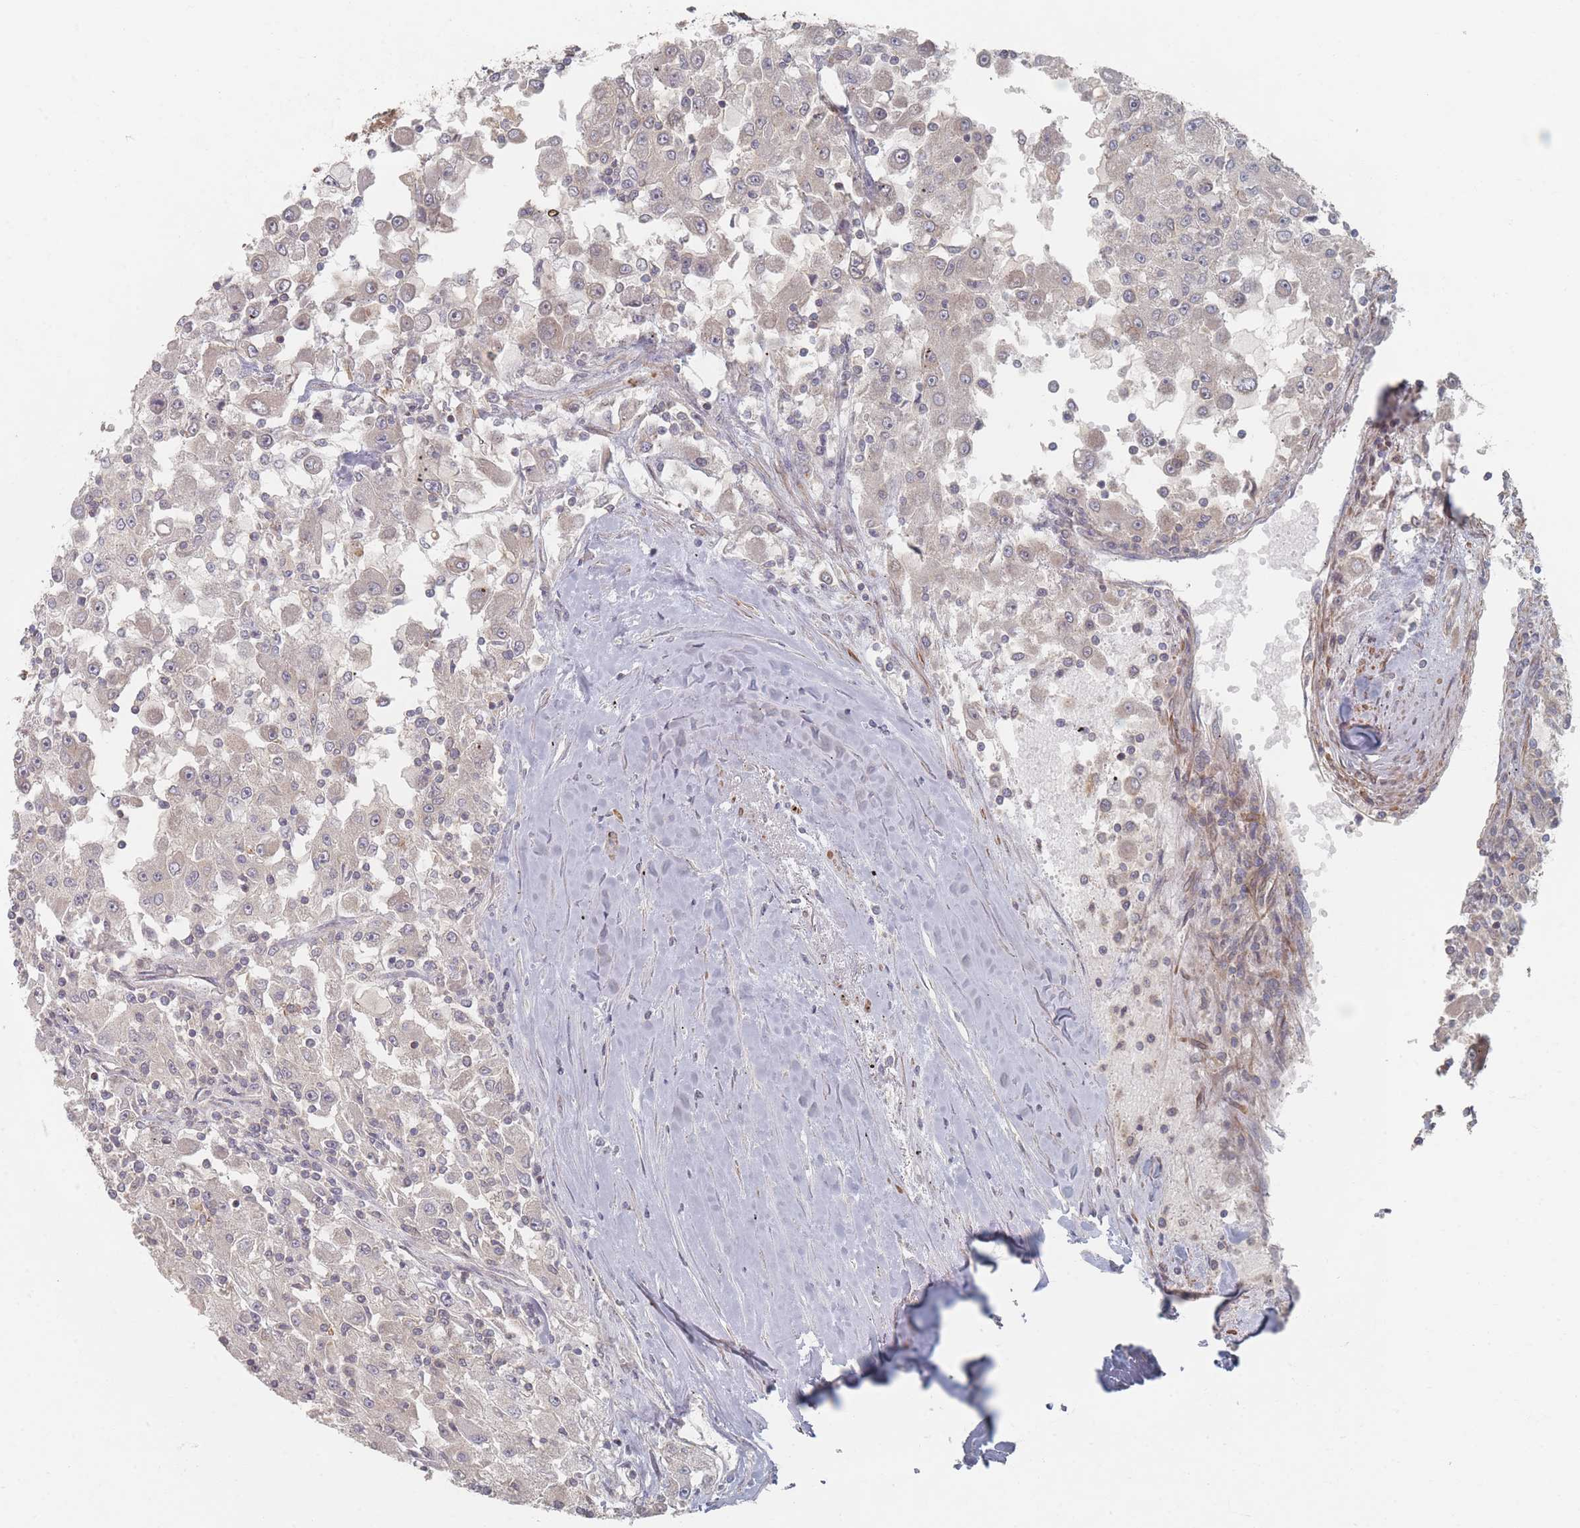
{"staining": {"intensity": "negative", "quantity": "none", "location": "none"}, "tissue": "renal cancer", "cell_type": "Tumor cells", "image_type": "cancer", "snomed": [{"axis": "morphology", "description": "Adenocarcinoma, NOS"}, {"axis": "topography", "description": "Kidney"}], "caption": "High magnification brightfield microscopy of renal adenocarcinoma stained with DAB (3,3'-diaminobenzidine) (brown) and counterstained with hematoxylin (blue): tumor cells show no significant staining.", "gene": "GLE1", "patient": {"sex": "female", "age": 67}}